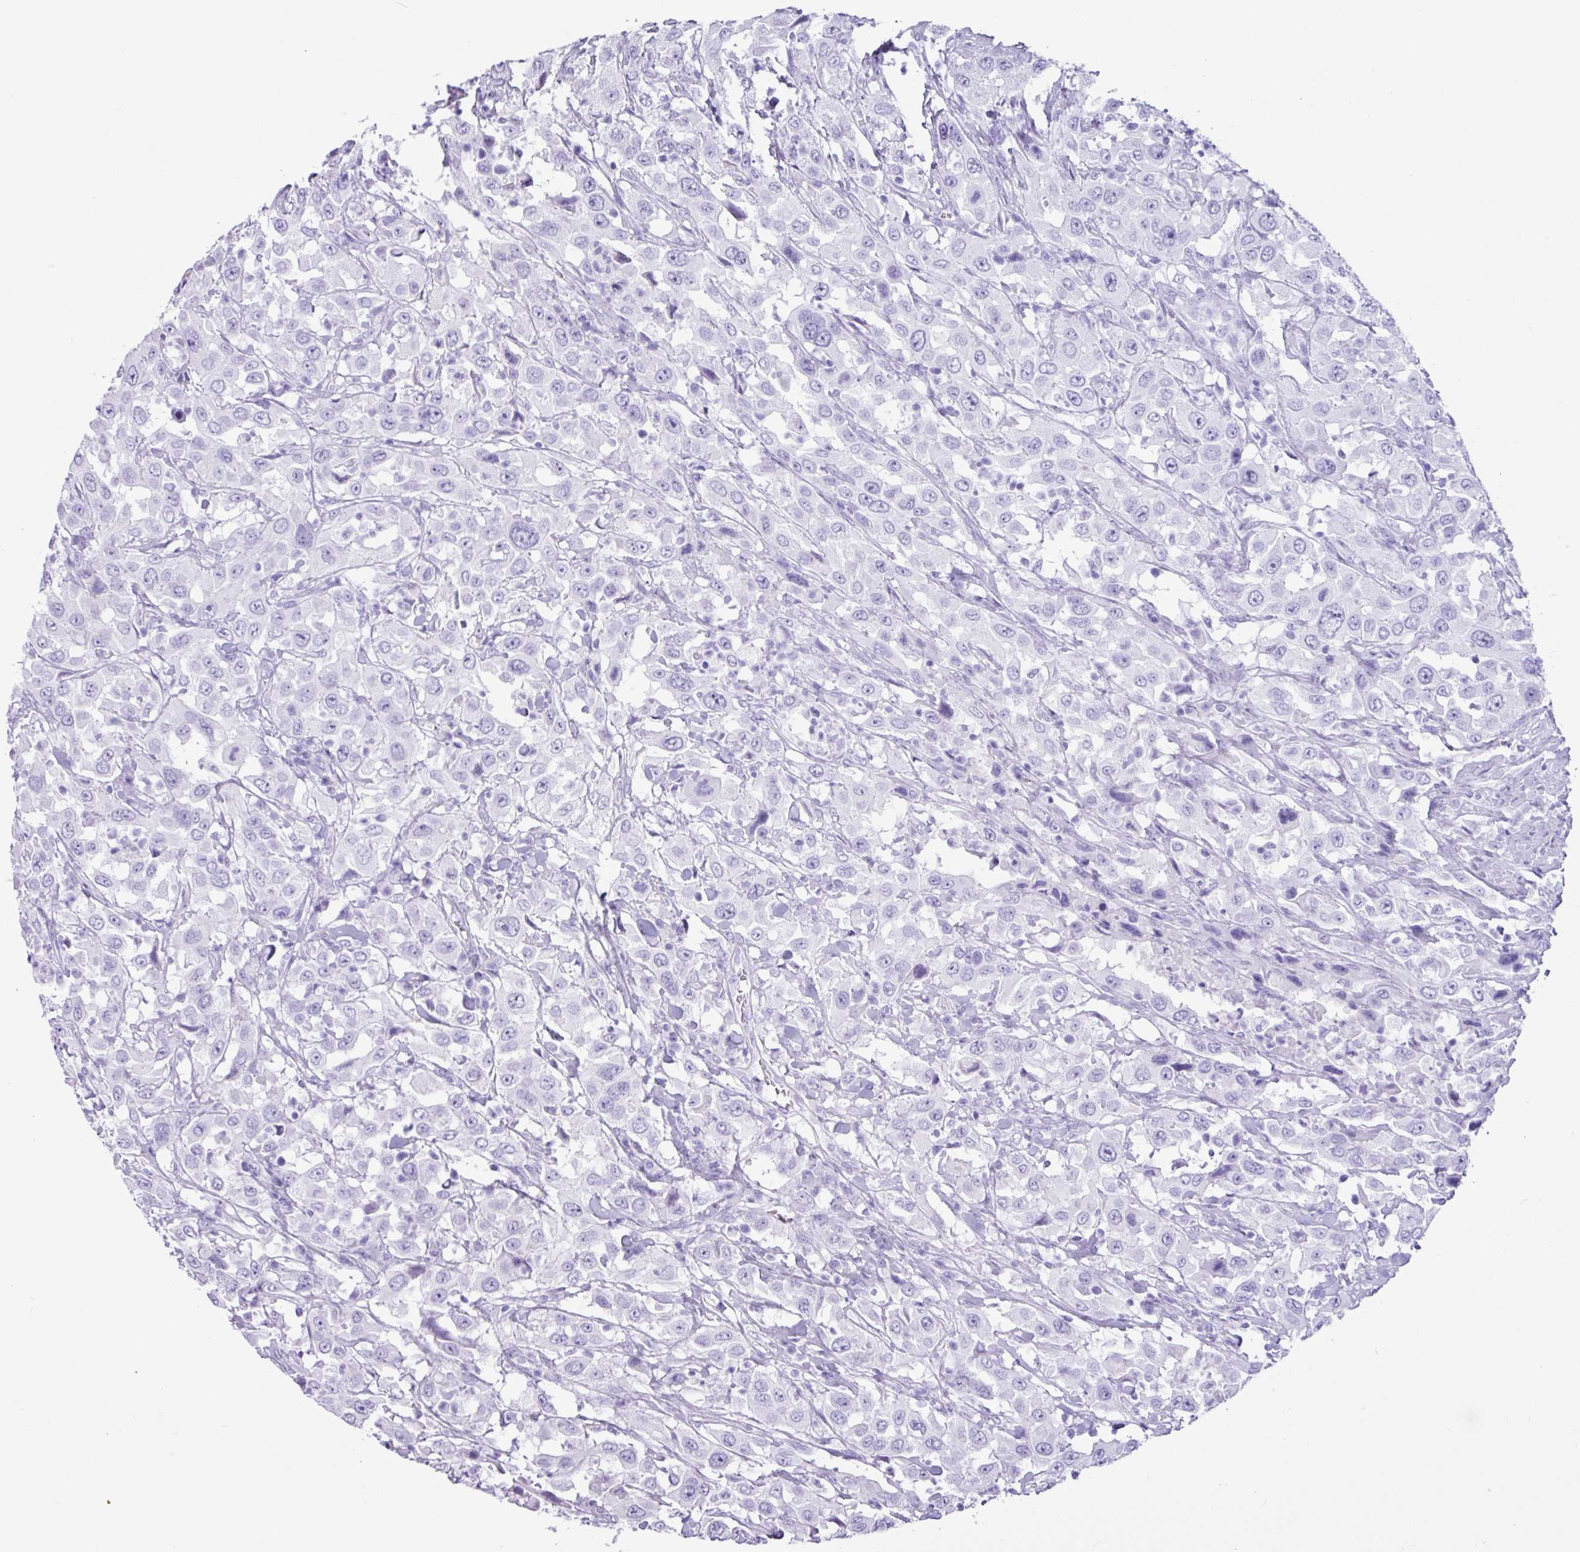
{"staining": {"intensity": "negative", "quantity": "none", "location": "none"}, "tissue": "urothelial cancer", "cell_type": "Tumor cells", "image_type": "cancer", "snomed": [{"axis": "morphology", "description": "Urothelial carcinoma, High grade"}, {"axis": "topography", "description": "Urinary bladder"}], "caption": "The IHC photomicrograph has no significant positivity in tumor cells of urothelial cancer tissue. (Stains: DAB (3,3'-diaminobenzidine) immunohistochemistry (IHC) with hematoxylin counter stain, Microscopy: brightfield microscopy at high magnification).", "gene": "CKMT2", "patient": {"sex": "male", "age": 61}}